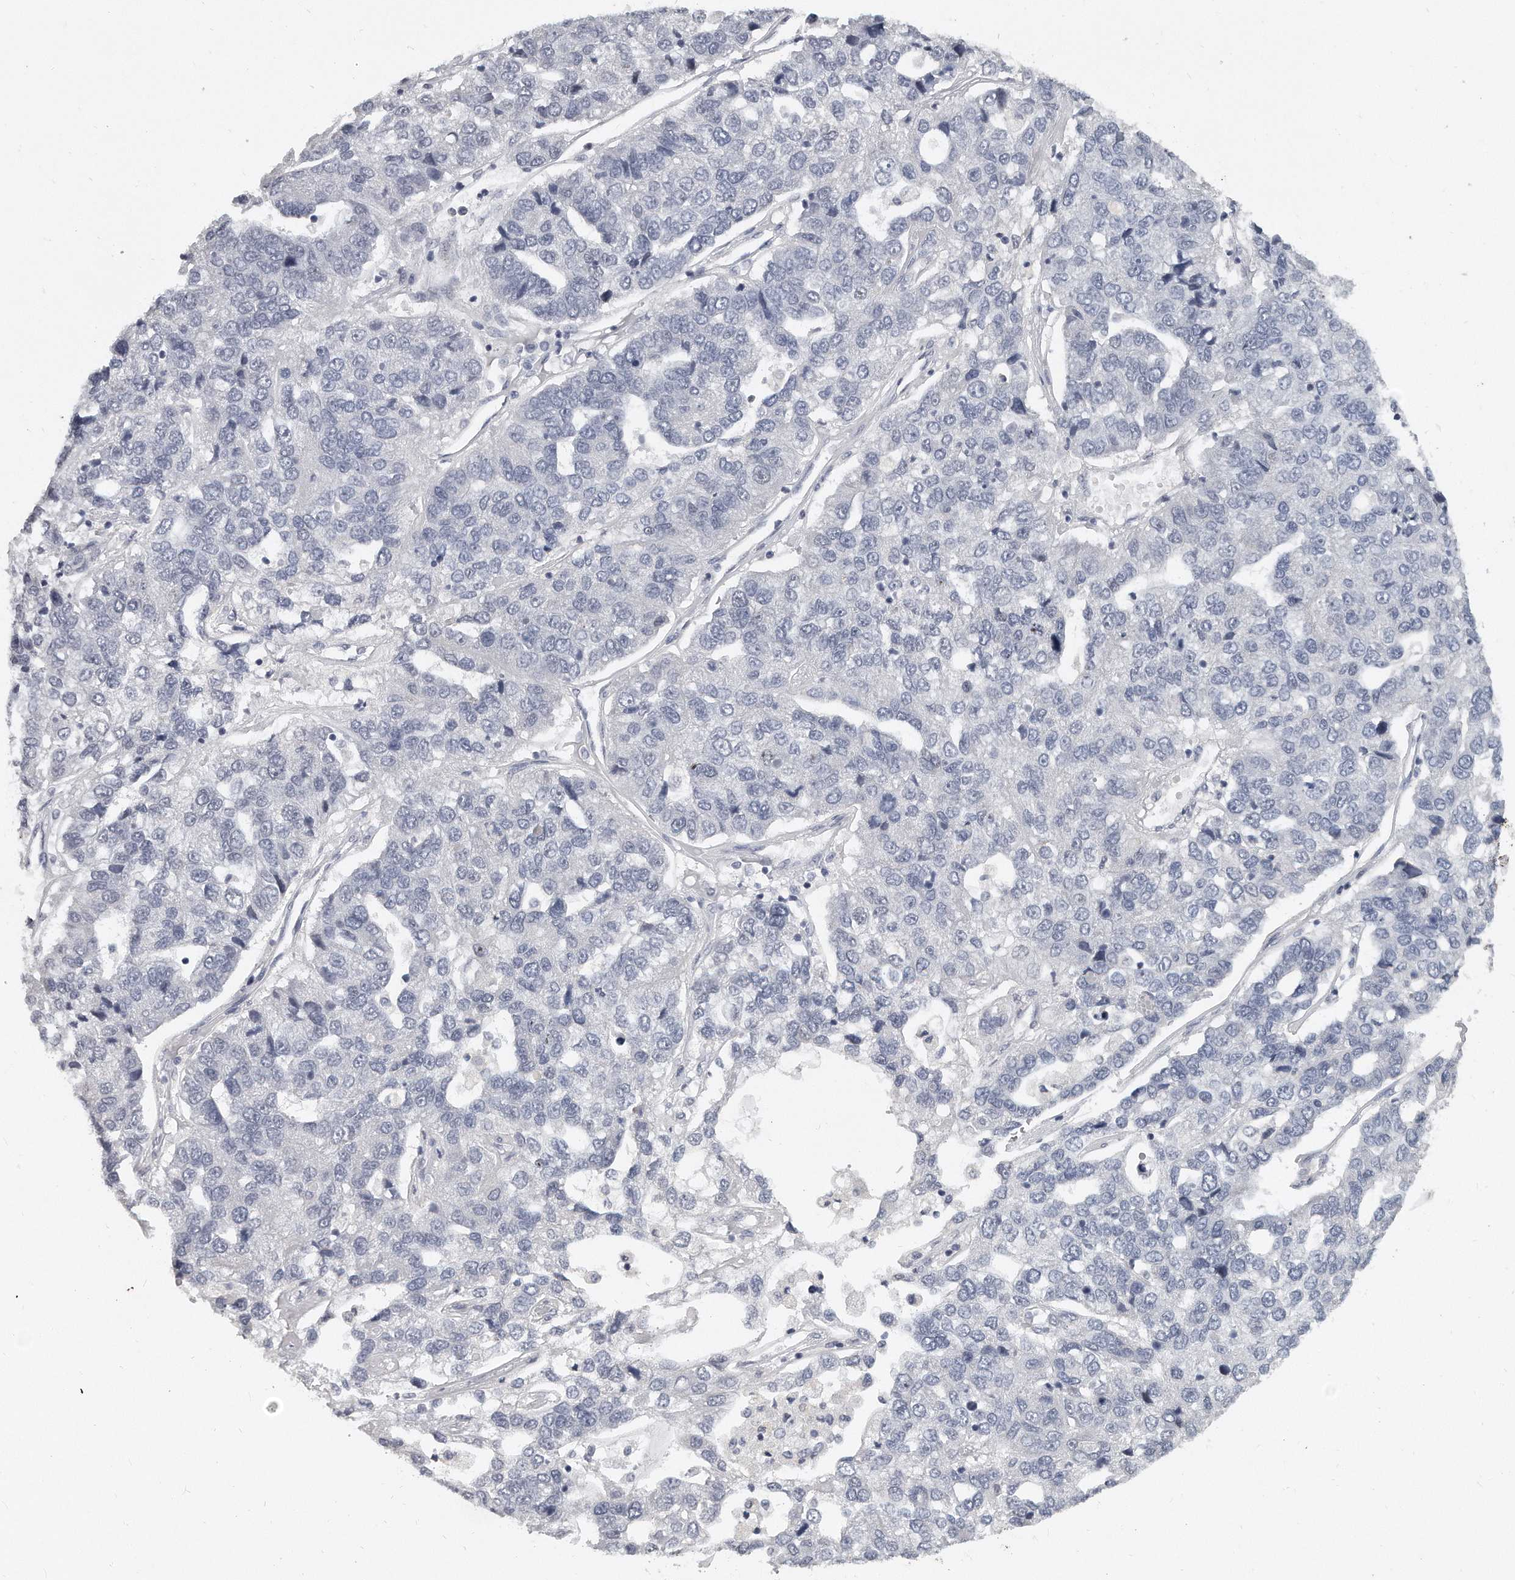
{"staining": {"intensity": "negative", "quantity": "none", "location": "none"}, "tissue": "pancreatic cancer", "cell_type": "Tumor cells", "image_type": "cancer", "snomed": [{"axis": "morphology", "description": "Adenocarcinoma, NOS"}, {"axis": "topography", "description": "Pancreas"}], "caption": "Immunohistochemical staining of human pancreatic cancer (adenocarcinoma) displays no significant expression in tumor cells.", "gene": "TFCP2L1", "patient": {"sex": "female", "age": 61}}